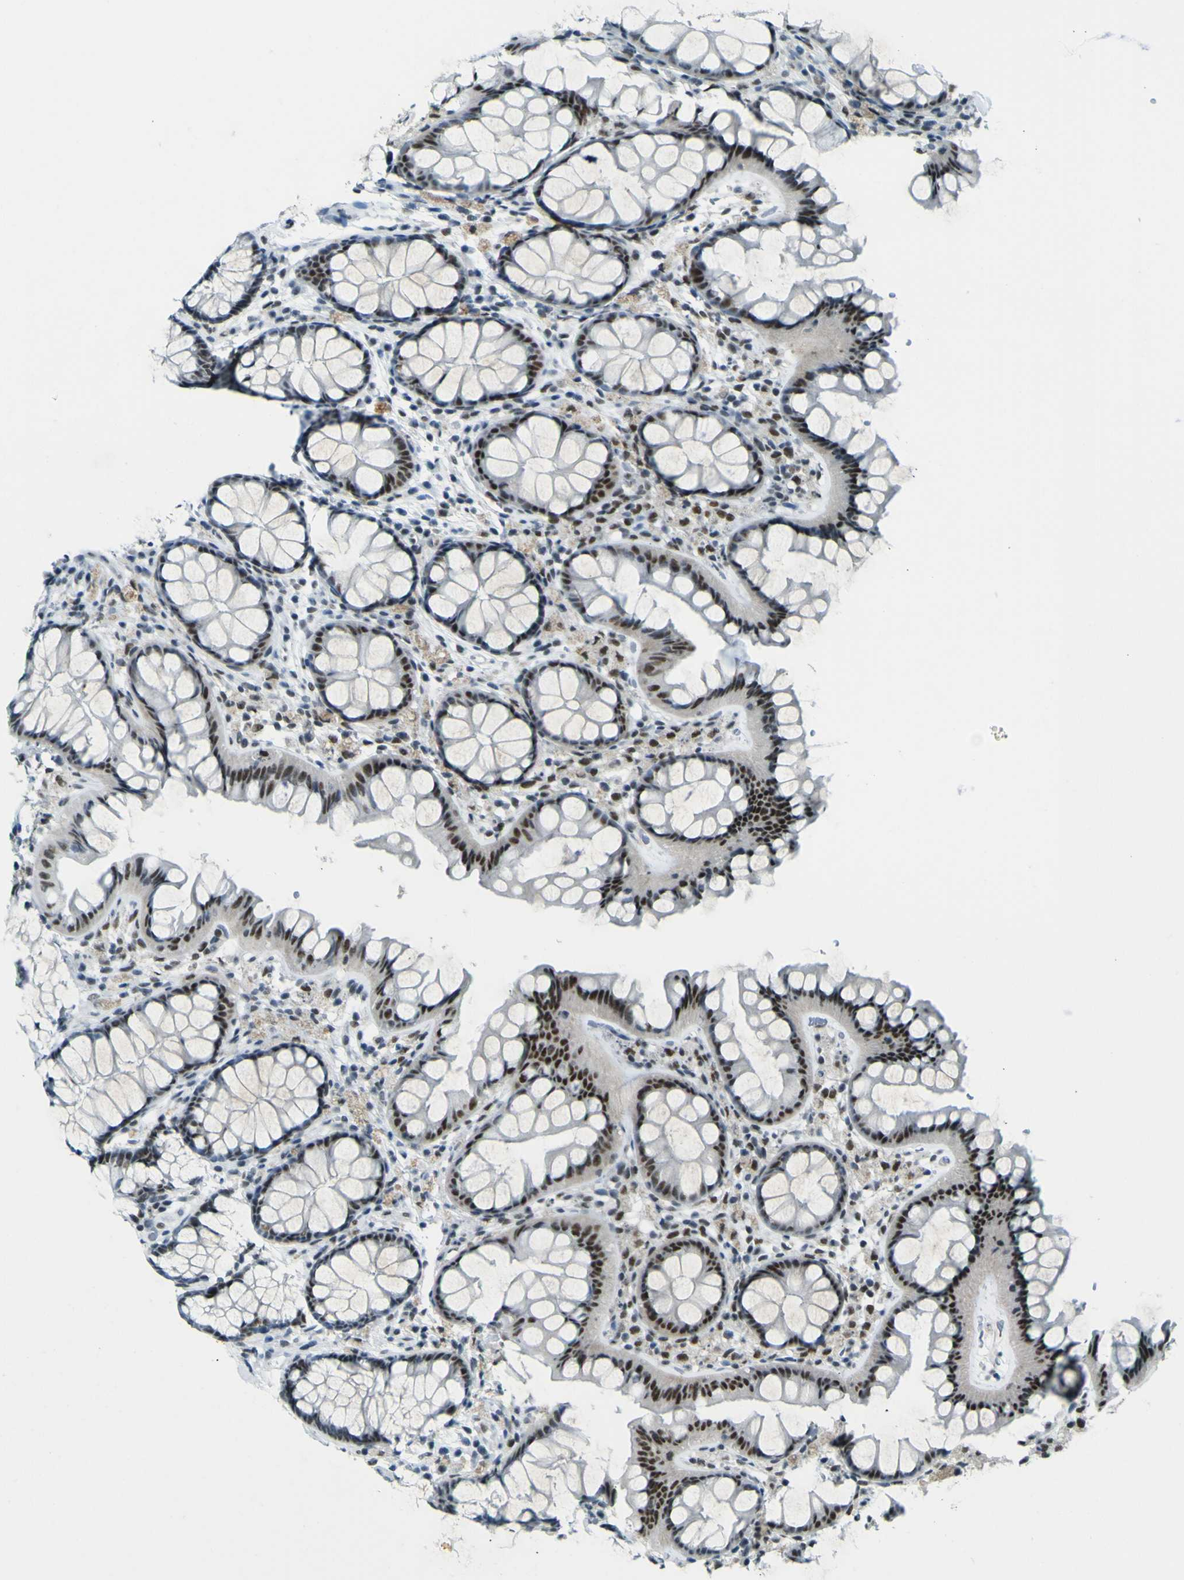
{"staining": {"intensity": "negative", "quantity": "none", "location": "none"}, "tissue": "colon", "cell_type": "Endothelial cells", "image_type": "normal", "snomed": [{"axis": "morphology", "description": "Normal tissue, NOS"}, {"axis": "topography", "description": "Colon"}], "caption": "Histopathology image shows no significant protein expression in endothelial cells of benign colon. (DAB (3,3'-diaminobenzidine) immunohistochemistry (IHC) with hematoxylin counter stain).", "gene": "CEBPG", "patient": {"sex": "female", "age": 55}}